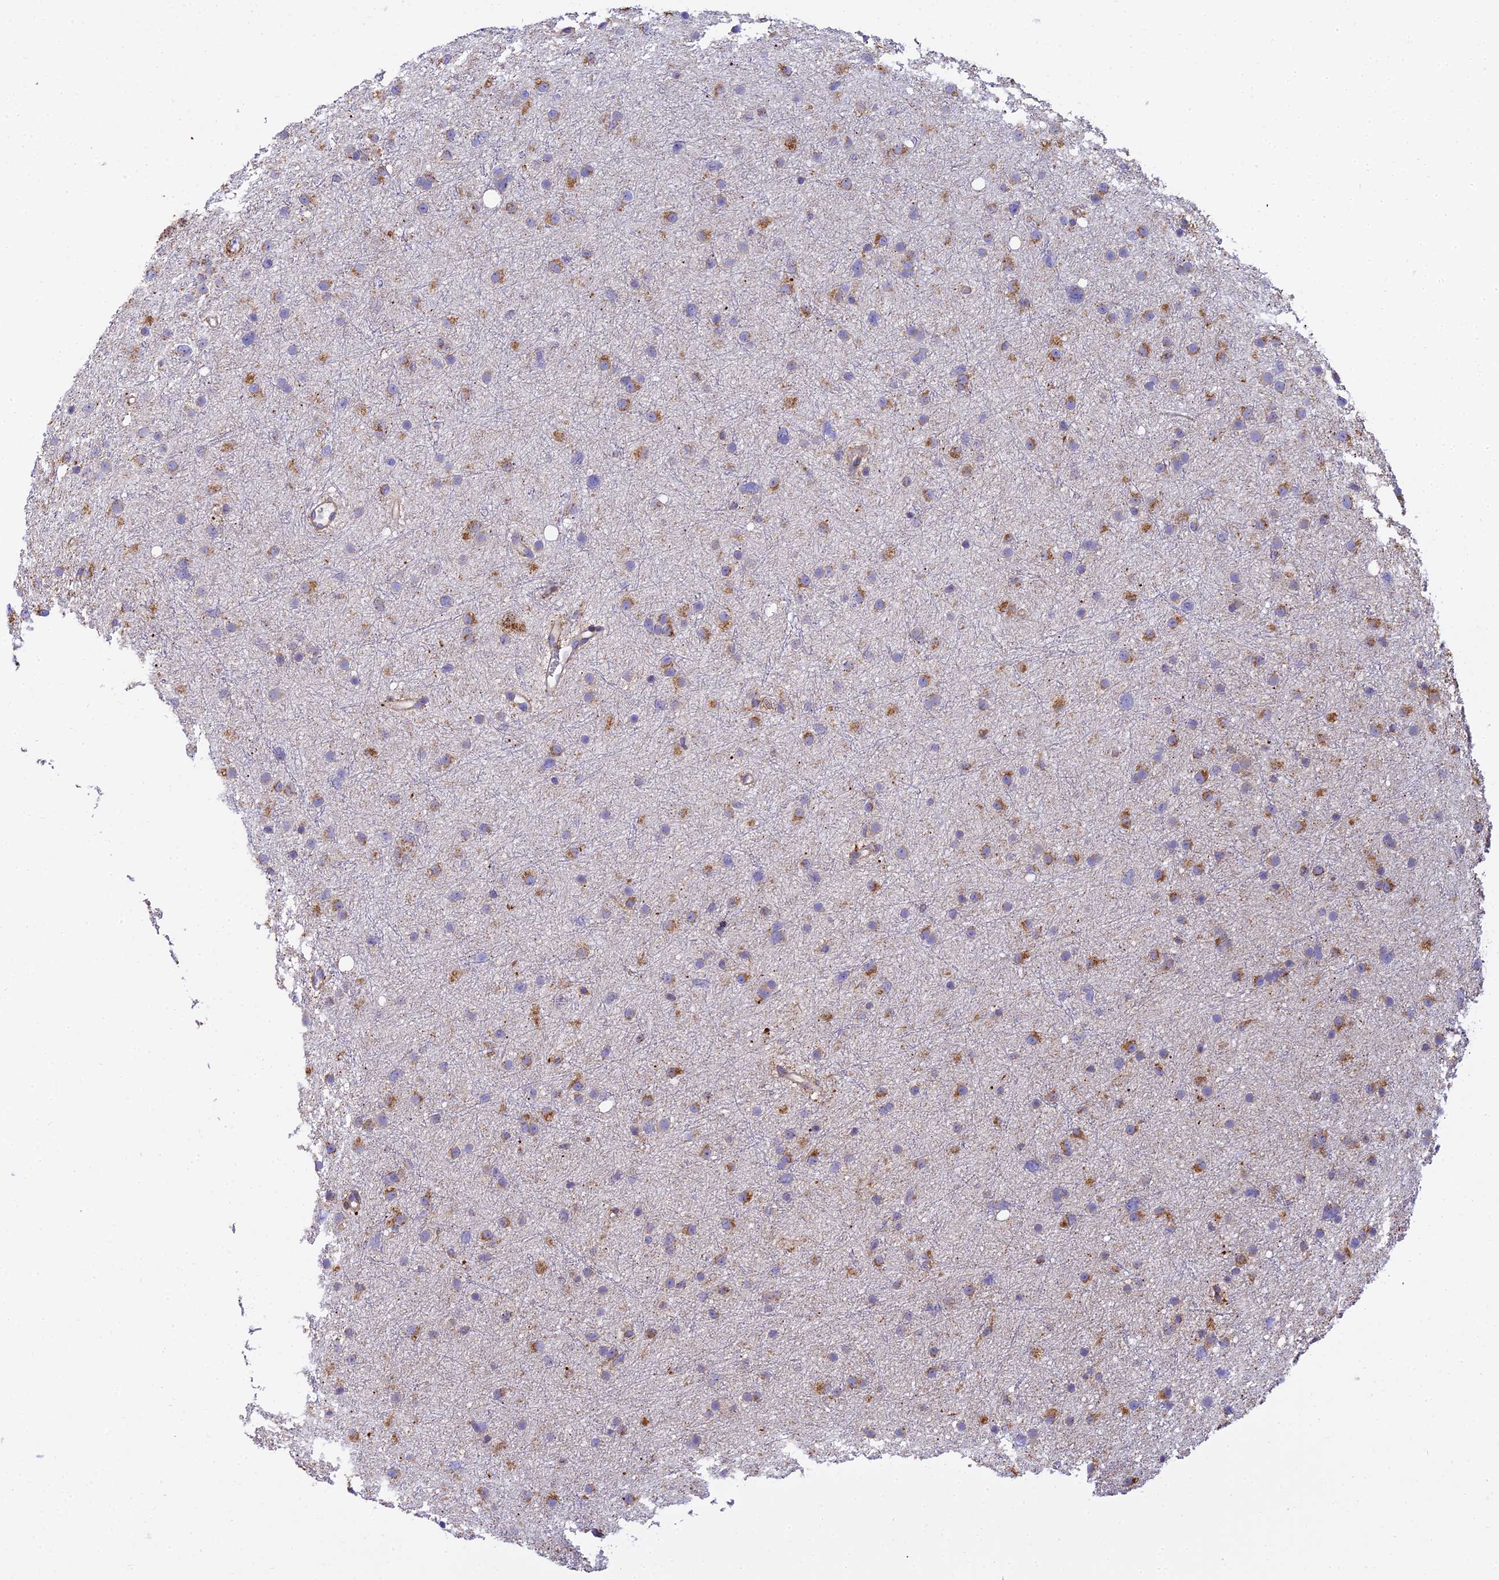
{"staining": {"intensity": "moderate", "quantity": "25%-75%", "location": "cytoplasmic/membranous"}, "tissue": "glioma", "cell_type": "Tumor cells", "image_type": "cancer", "snomed": [{"axis": "morphology", "description": "Glioma, malignant, Low grade"}, {"axis": "topography", "description": "Cerebral cortex"}], "caption": "A brown stain labels moderate cytoplasmic/membranous expression of a protein in malignant low-grade glioma tumor cells. (DAB (3,3'-diaminobenzidine) = brown stain, brightfield microscopy at high magnification).", "gene": "CLCN7", "patient": {"sex": "female", "age": 39}}